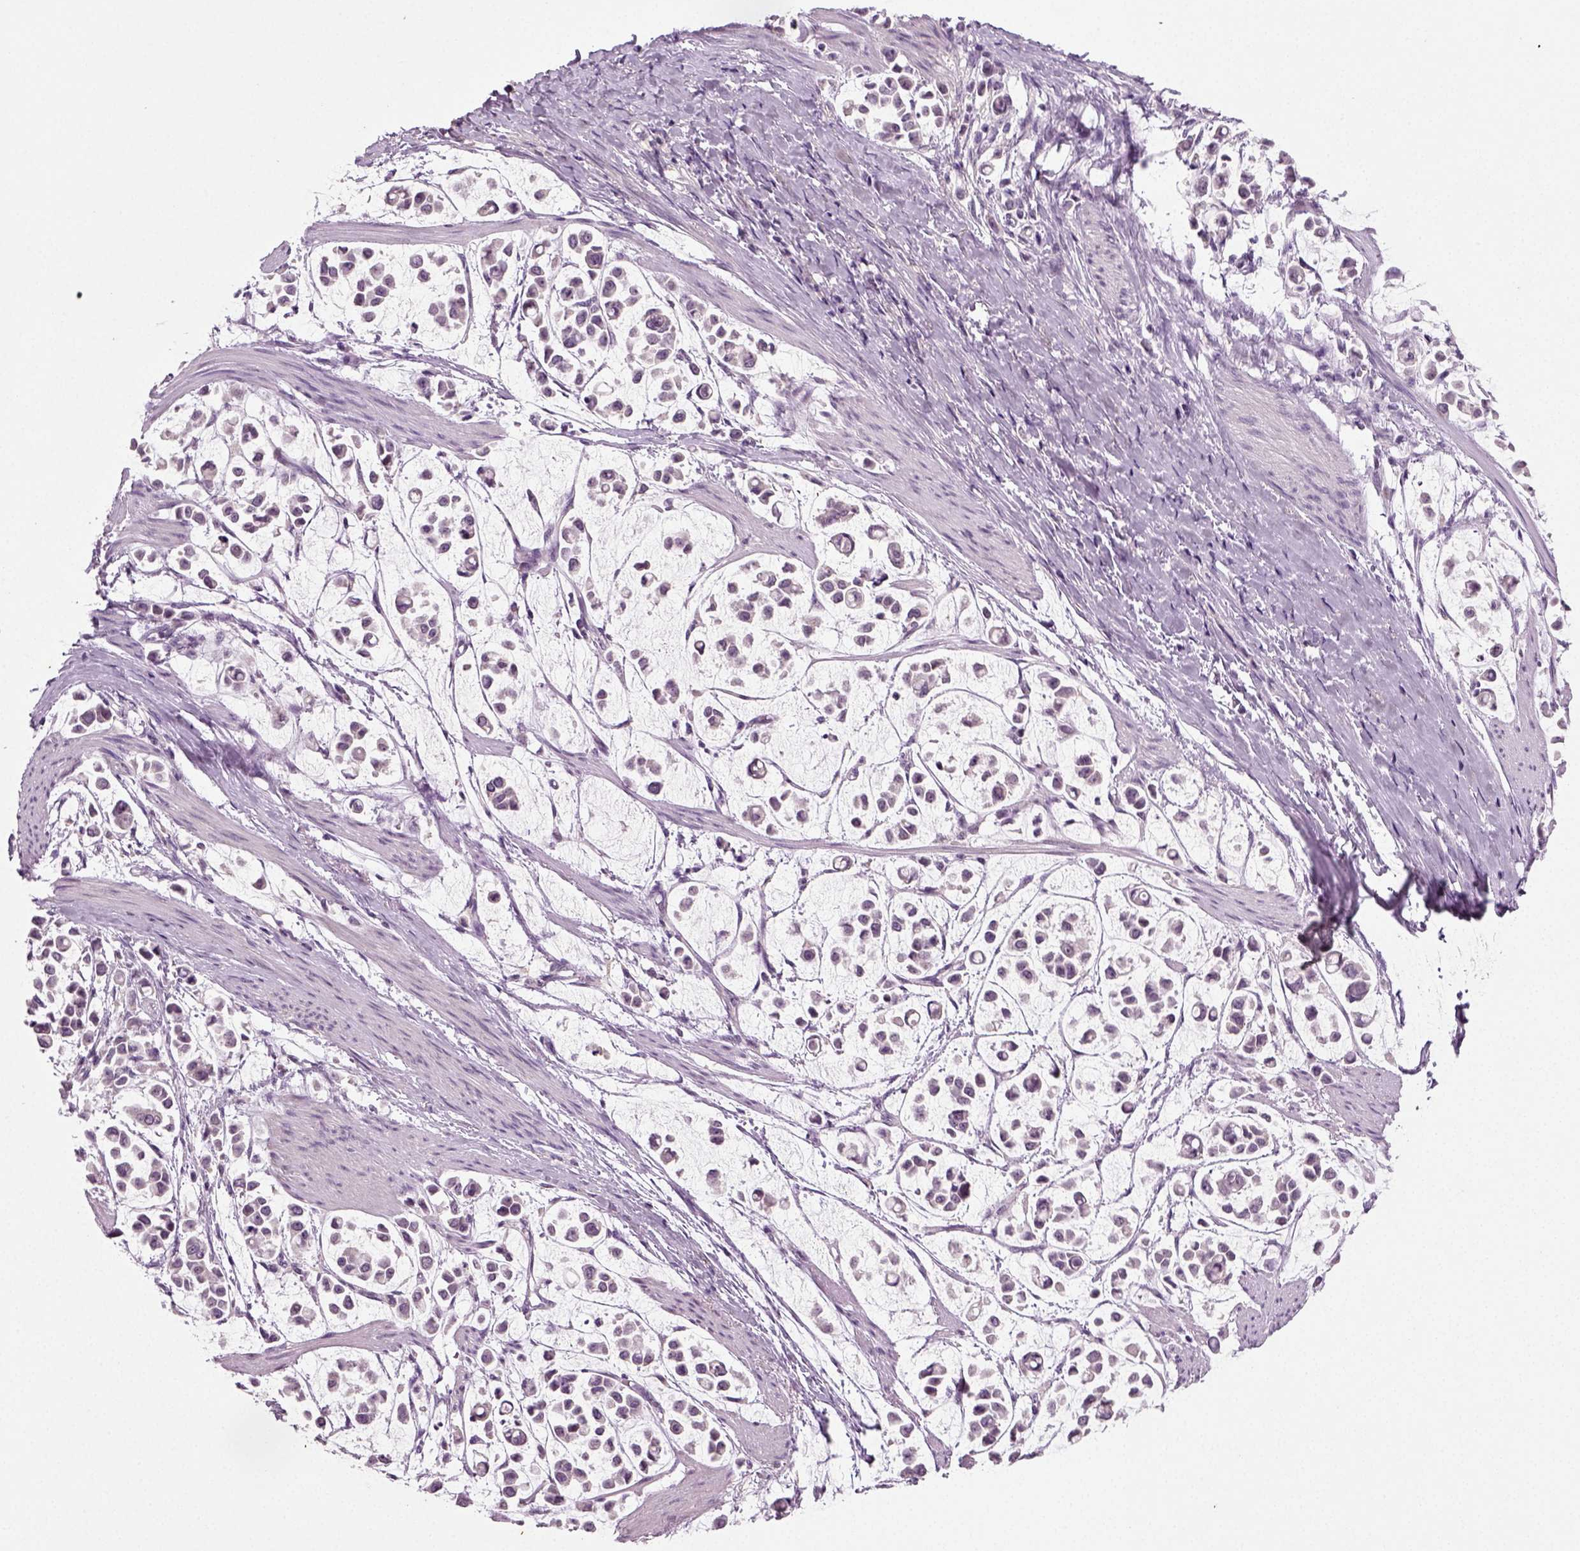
{"staining": {"intensity": "negative", "quantity": "none", "location": "none"}, "tissue": "stomach cancer", "cell_type": "Tumor cells", "image_type": "cancer", "snomed": [{"axis": "morphology", "description": "Adenocarcinoma, NOS"}, {"axis": "topography", "description": "Stomach"}], "caption": "High magnification brightfield microscopy of stomach cancer (adenocarcinoma) stained with DAB (brown) and counterstained with hematoxylin (blue): tumor cells show no significant positivity.", "gene": "SYNGAP1", "patient": {"sex": "male", "age": 82}}